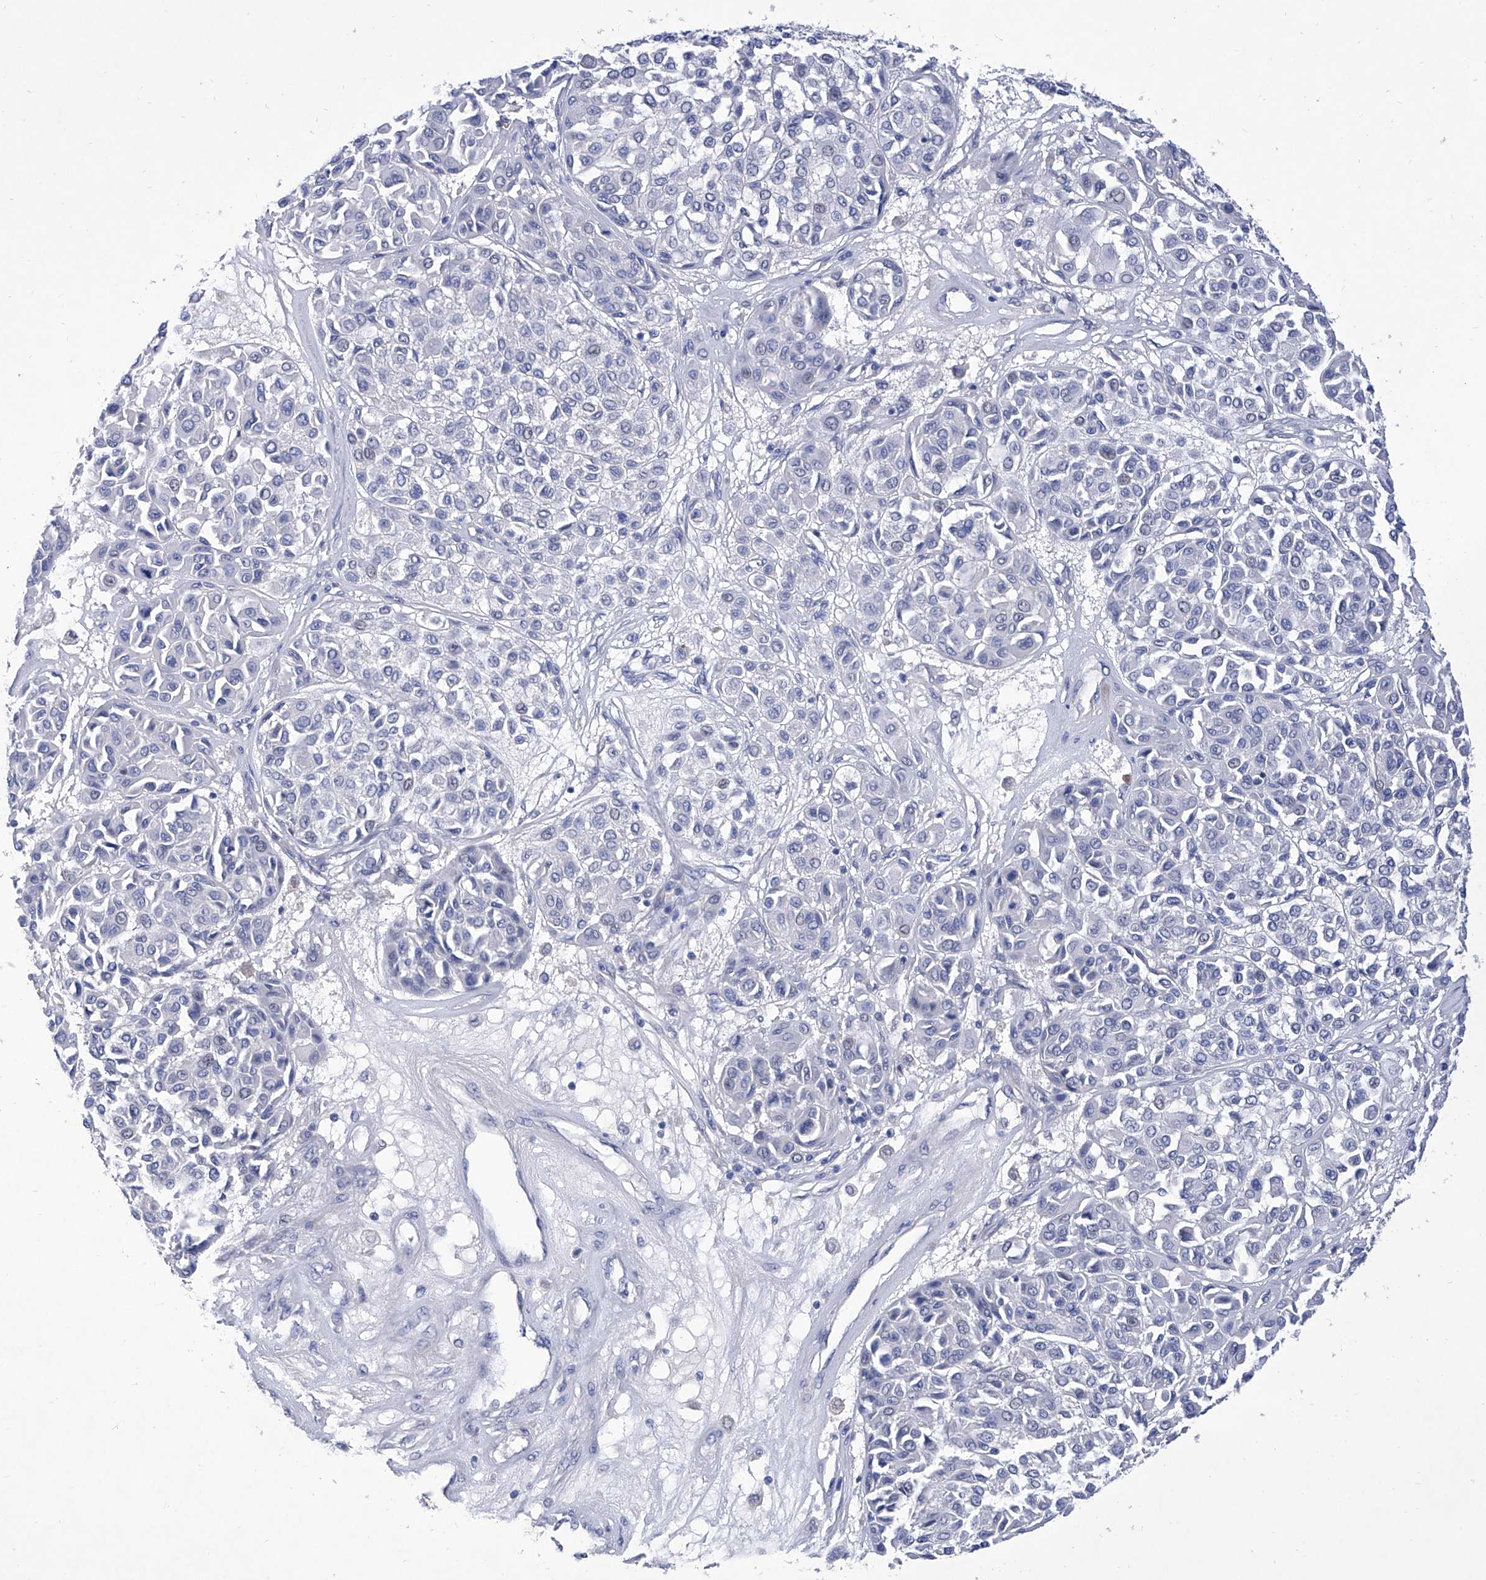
{"staining": {"intensity": "negative", "quantity": "none", "location": "none"}, "tissue": "melanoma", "cell_type": "Tumor cells", "image_type": "cancer", "snomed": [{"axis": "morphology", "description": "Malignant melanoma, Metastatic site"}, {"axis": "topography", "description": "Soft tissue"}], "caption": "A high-resolution image shows IHC staining of melanoma, which exhibits no significant expression in tumor cells.", "gene": "IFNL2", "patient": {"sex": "male", "age": 41}}